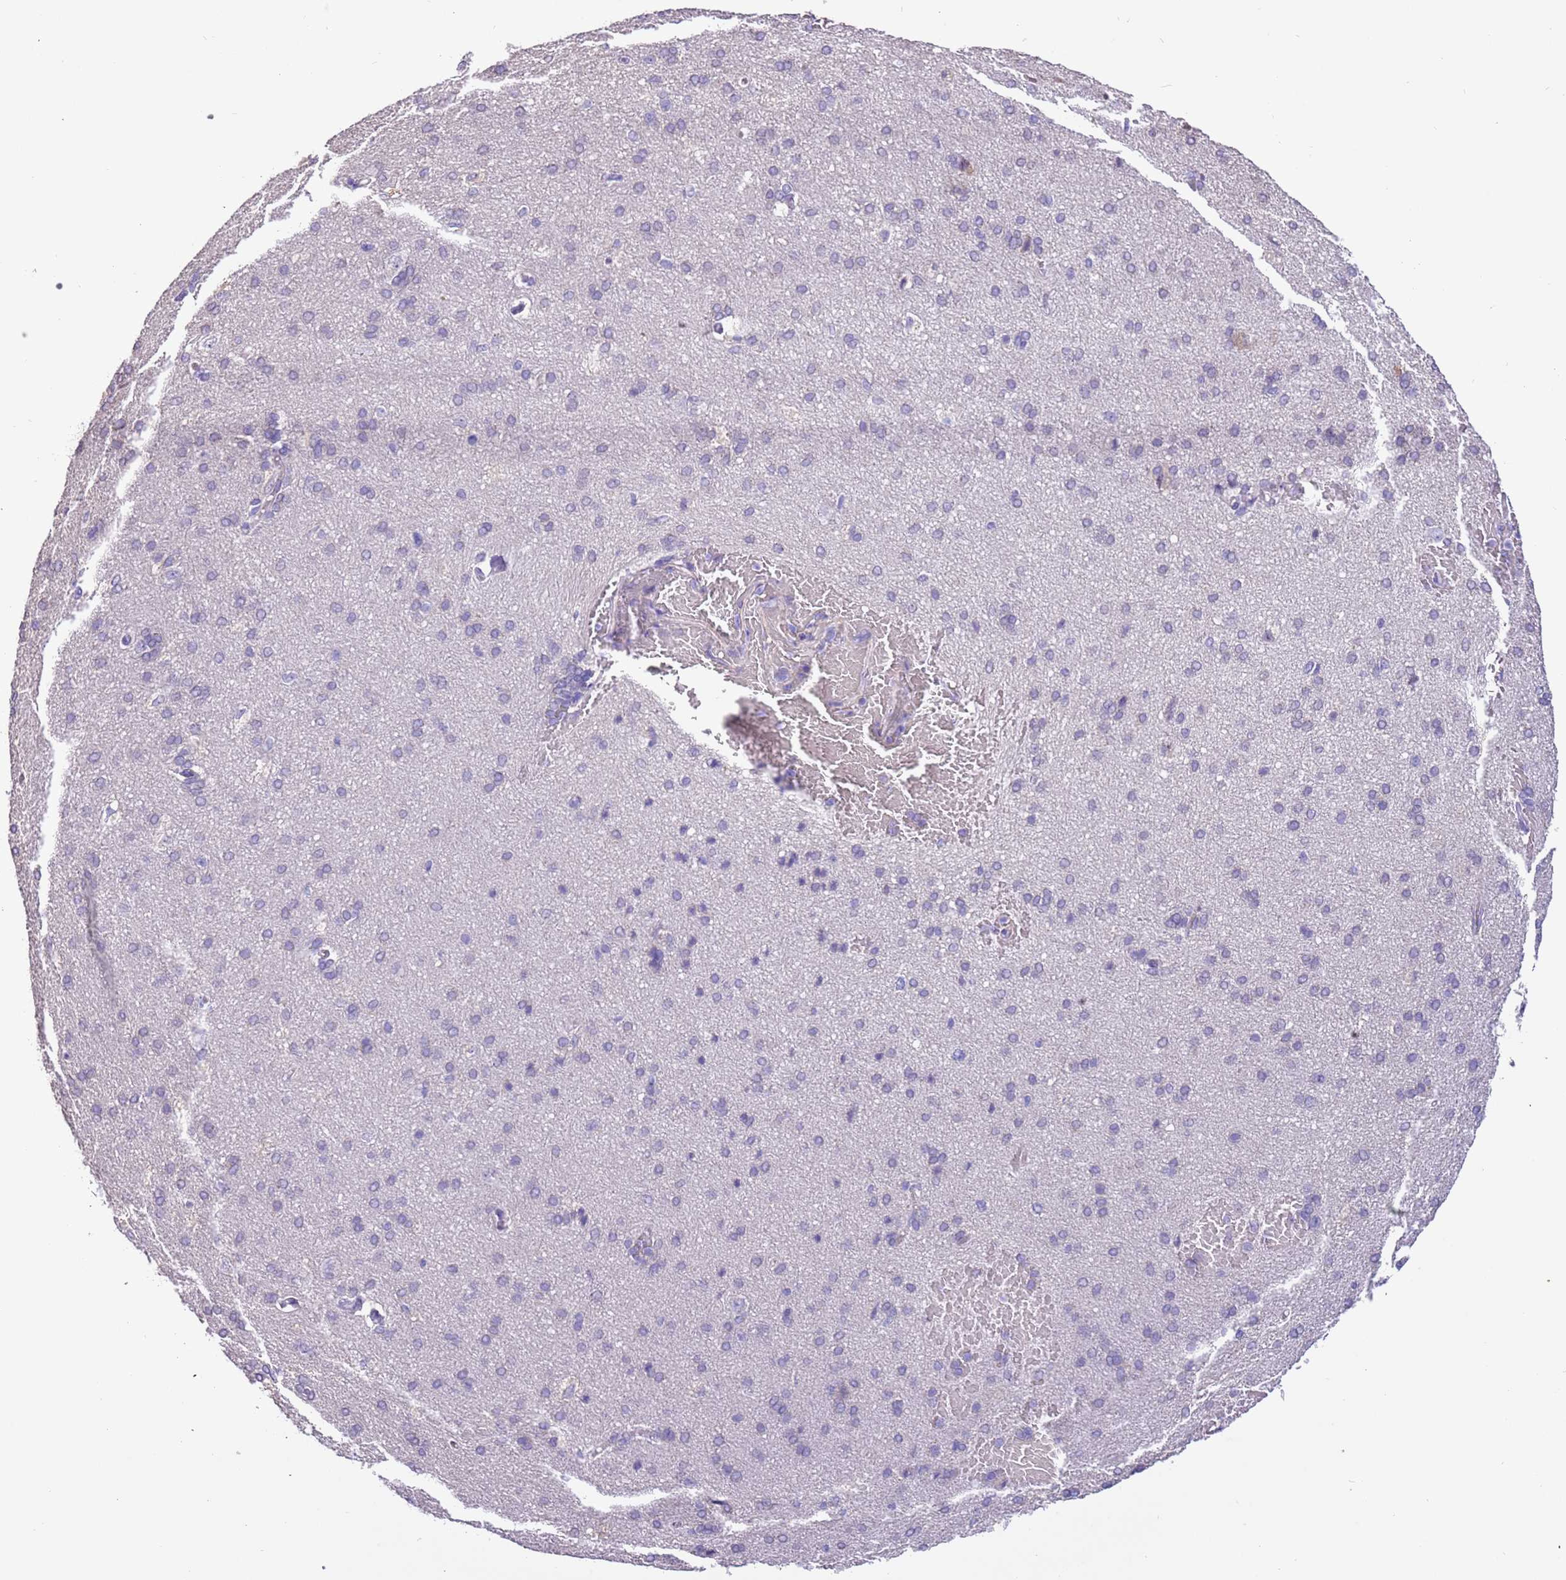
{"staining": {"intensity": "negative", "quantity": "none", "location": "none"}, "tissue": "cerebral cortex", "cell_type": "Endothelial cells", "image_type": "normal", "snomed": [{"axis": "morphology", "description": "Normal tissue, NOS"}, {"axis": "topography", "description": "Cerebral cortex"}], "caption": "Immunohistochemistry (IHC) image of normal cerebral cortex stained for a protein (brown), which exhibits no expression in endothelial cells.", "gene": "PCGF2", "patient": {"sex": "male", "age": 62}}